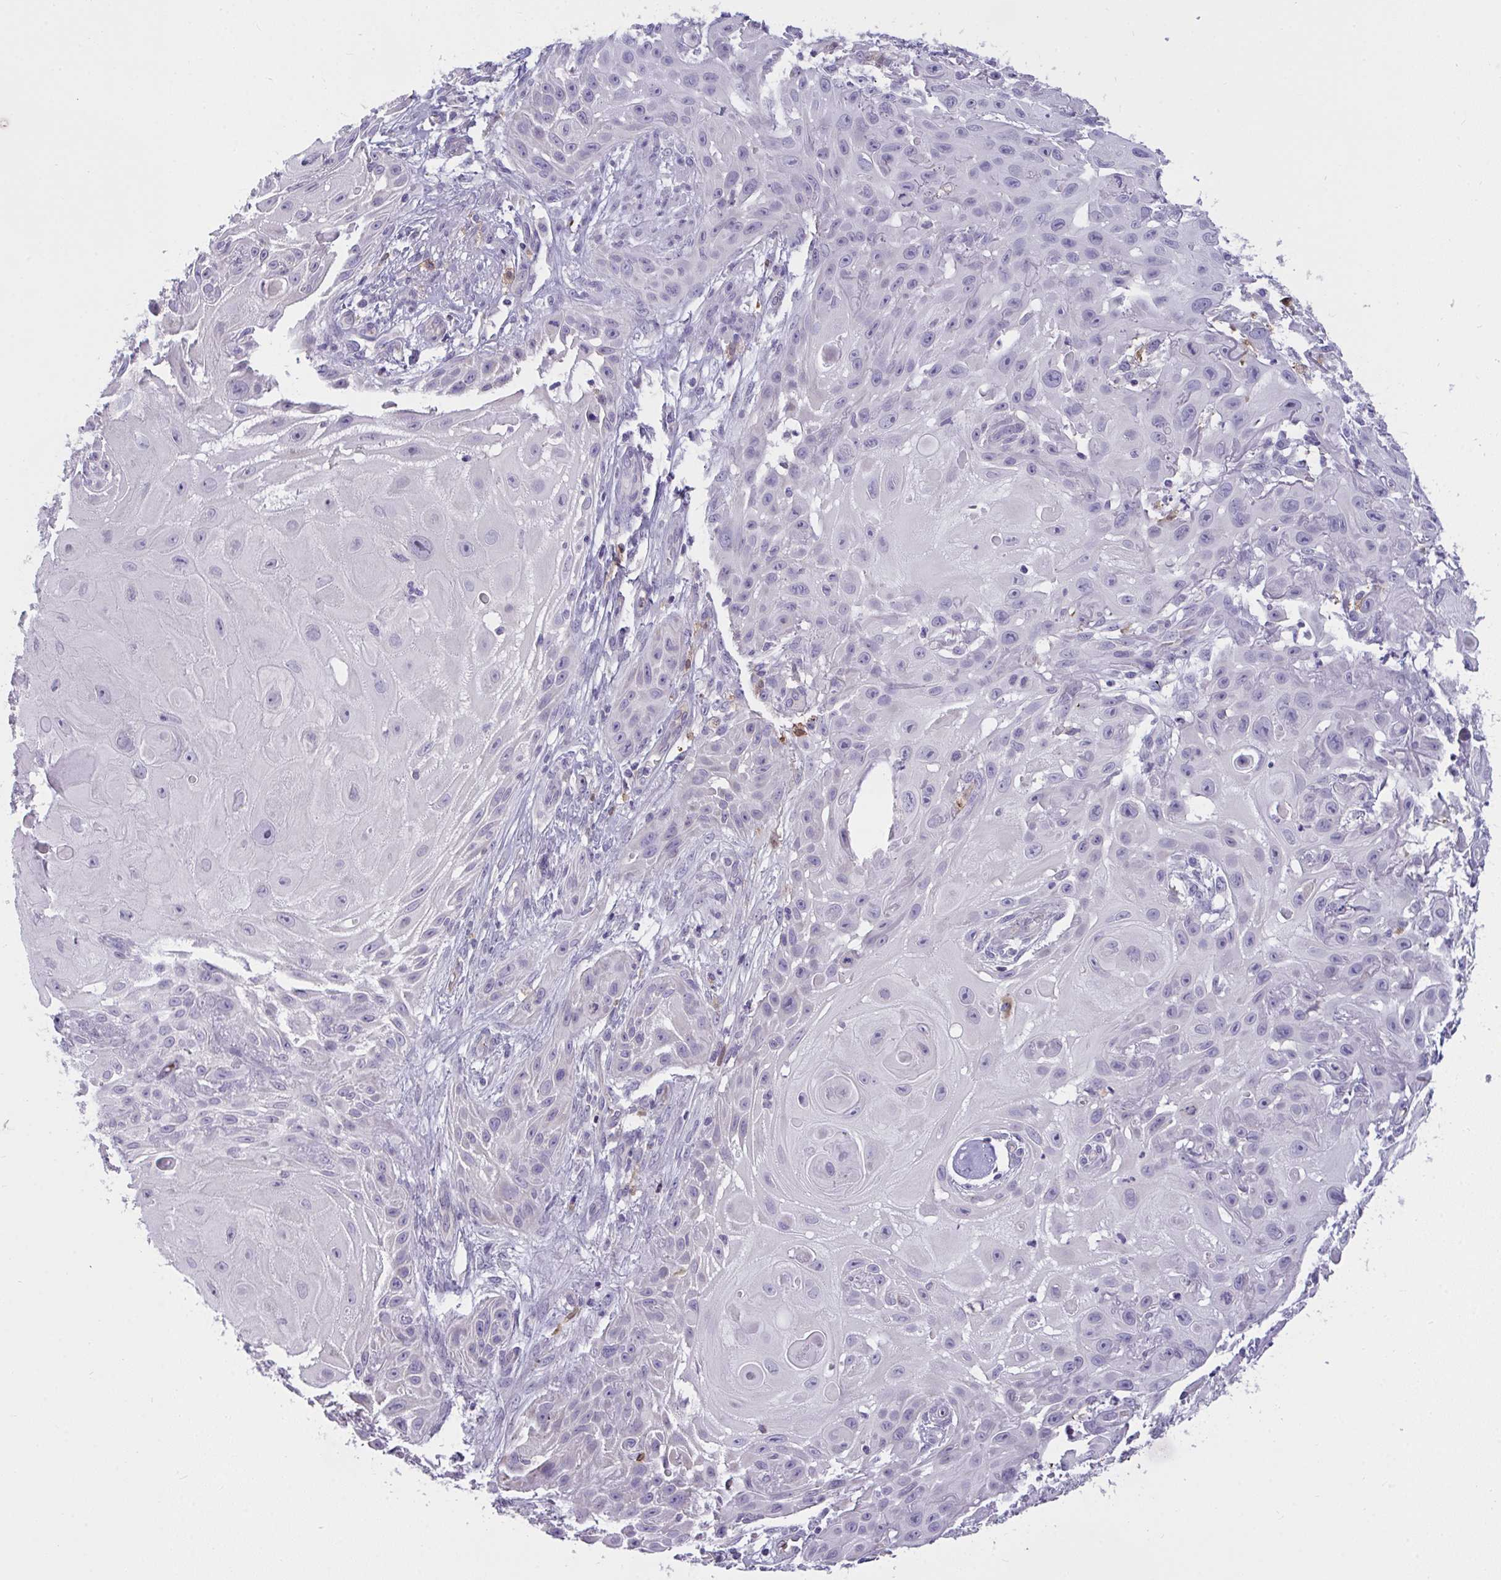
{"staining": {"intensity": "negative", "quantity": "none", "location": "none"}, "tissue": "skin cancer", "cell_type": "Tumor cells", "image_type": "cancer", "snomed": [{"axis": "morphology", "description": "Squamous cell carcinoma, NOS"}, {"axis": "topography", "description": "Skin"}], "caption": "Histopathology image shows no significant protein staining in tumor cells of skin squamous cell carcinoma. (DAB IHC, high magnification).", "gene": "SEMA6B", "patient": {"sex": "female", "age": 91}}